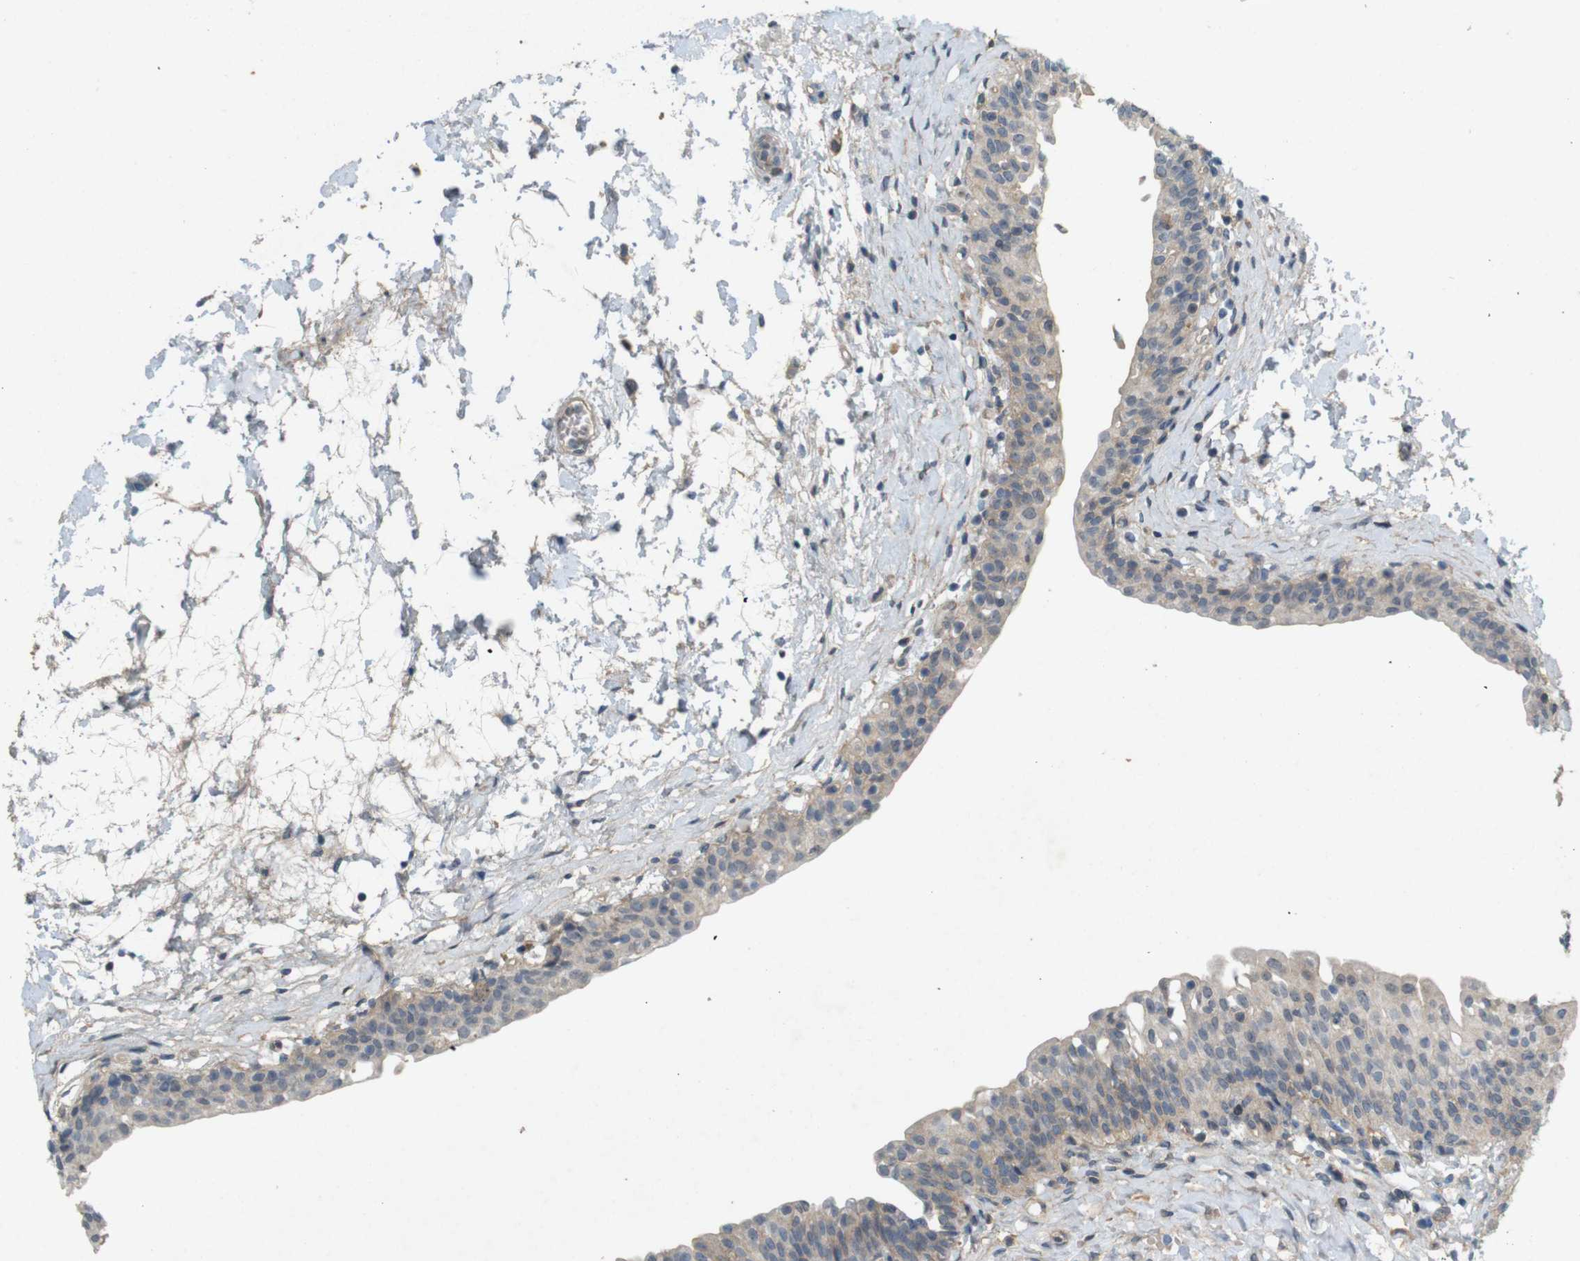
{"staining": {"intensity": "weak", "quantity": "<25%", "location": "cytoplasmic/membranous"}, "tissue": "urinary bladder", "cell_type": "Urothelial cells", "image_type": "normal", "snomed": [{"axis": "morphology", "description": "Normal tissue, NOS"}, {"axis": "topography", "description": "Urinary bladder"}], "caption": "This is an immunohistochemistry histopathology image of benign urinary bladder. There is no positivity in urothelial cells.", "gene": "PVR", "patient": {"sex": "male", "age": 55}}